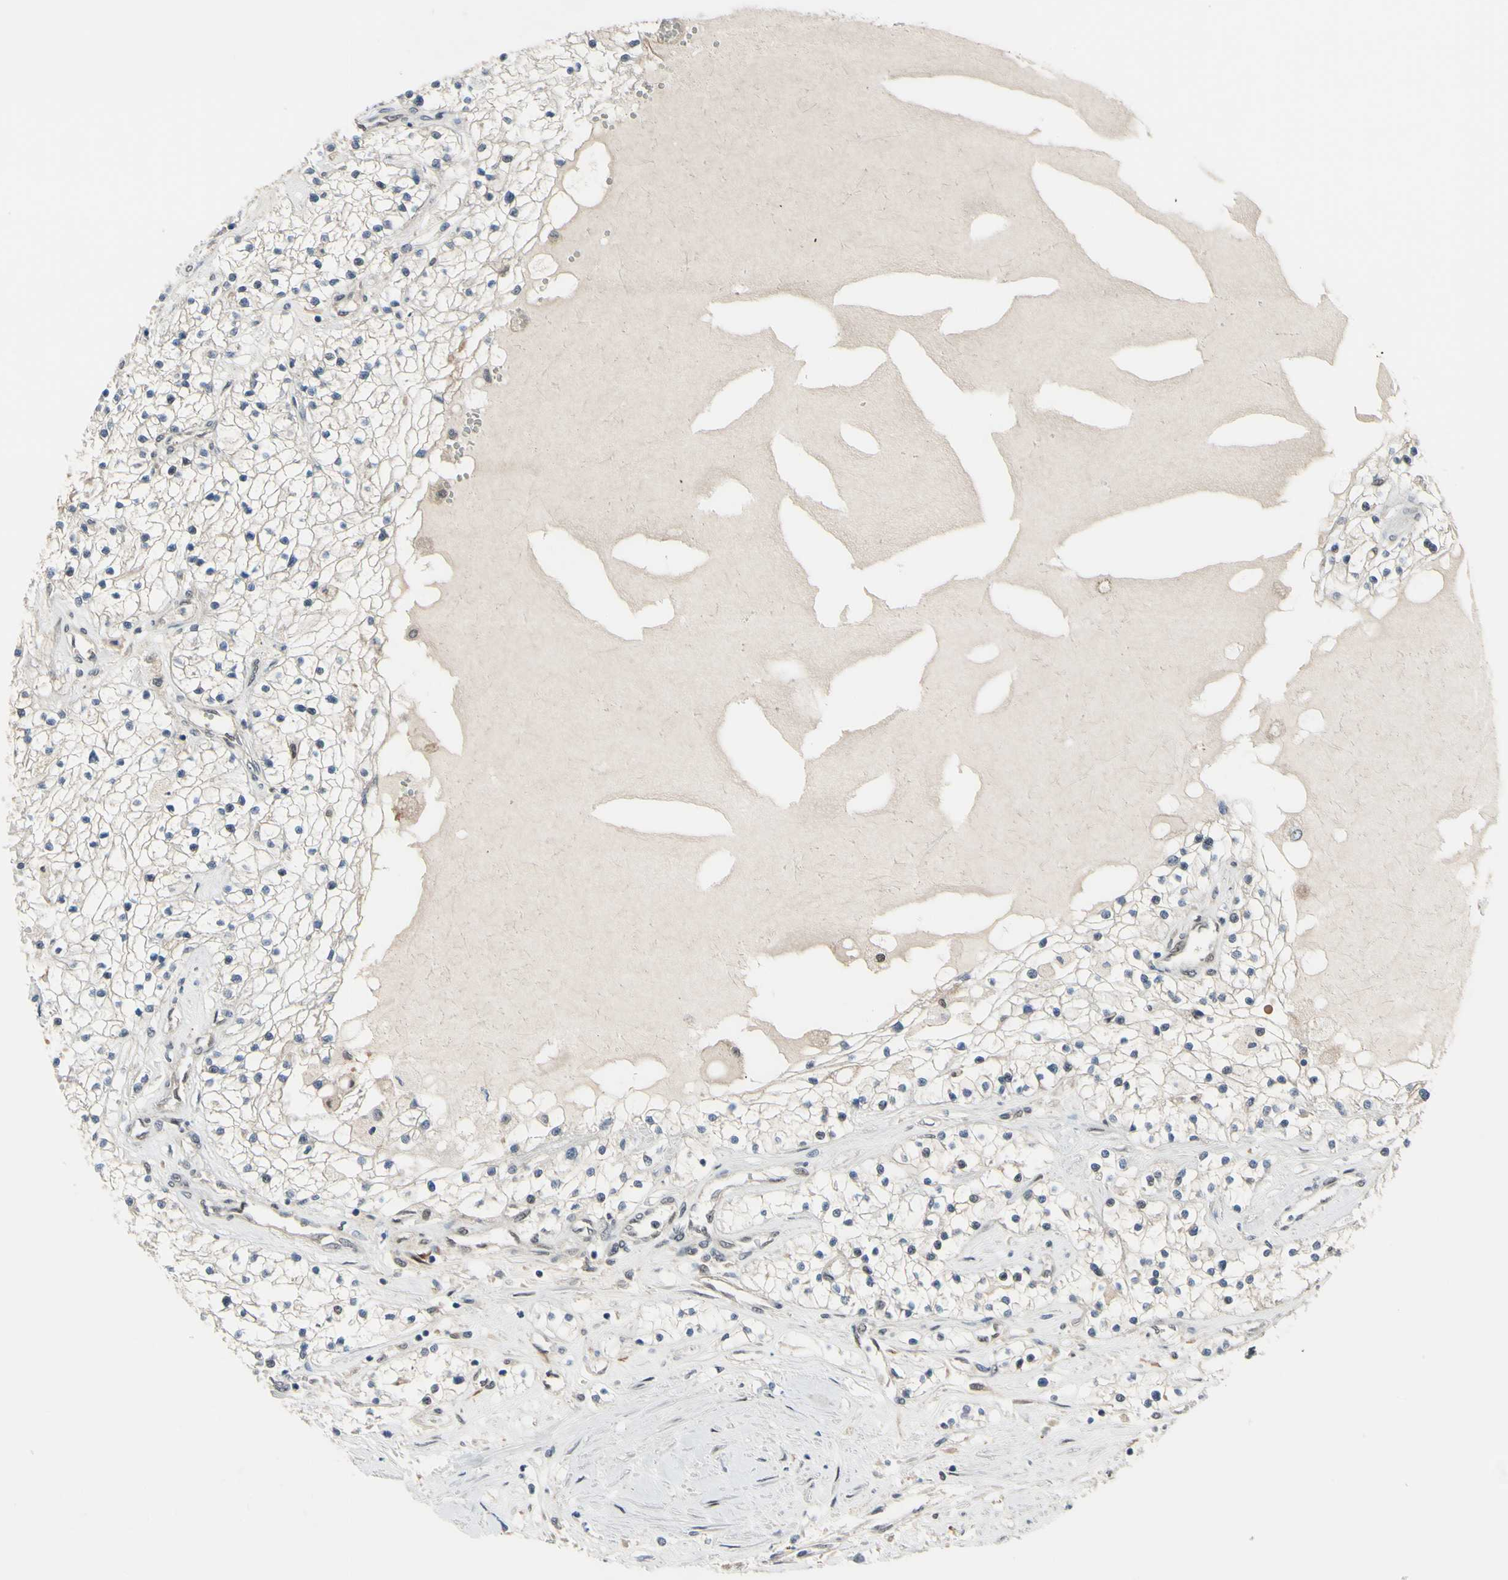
{"staining": {"intensity": "negative", "quantity": "none", "location": "none"}, "tissue": "renal cancer", "cell_type": "Tumor cells", "image_type": "cancer", "snomed": [{"axis": "morphology", "description": "Adenocarcinoma, NOS"}, {"axis": "topography", "description": "Kidney"}], "caption": "Renal adenocarcinoma was stained to show a protein in brown. There is no significant staining in tumor cells. (DAB IHC visualized using brightfield microscopy, high magnification).", "gene": "HSPA4", "patient": {"sex": "male", "age": 68}}